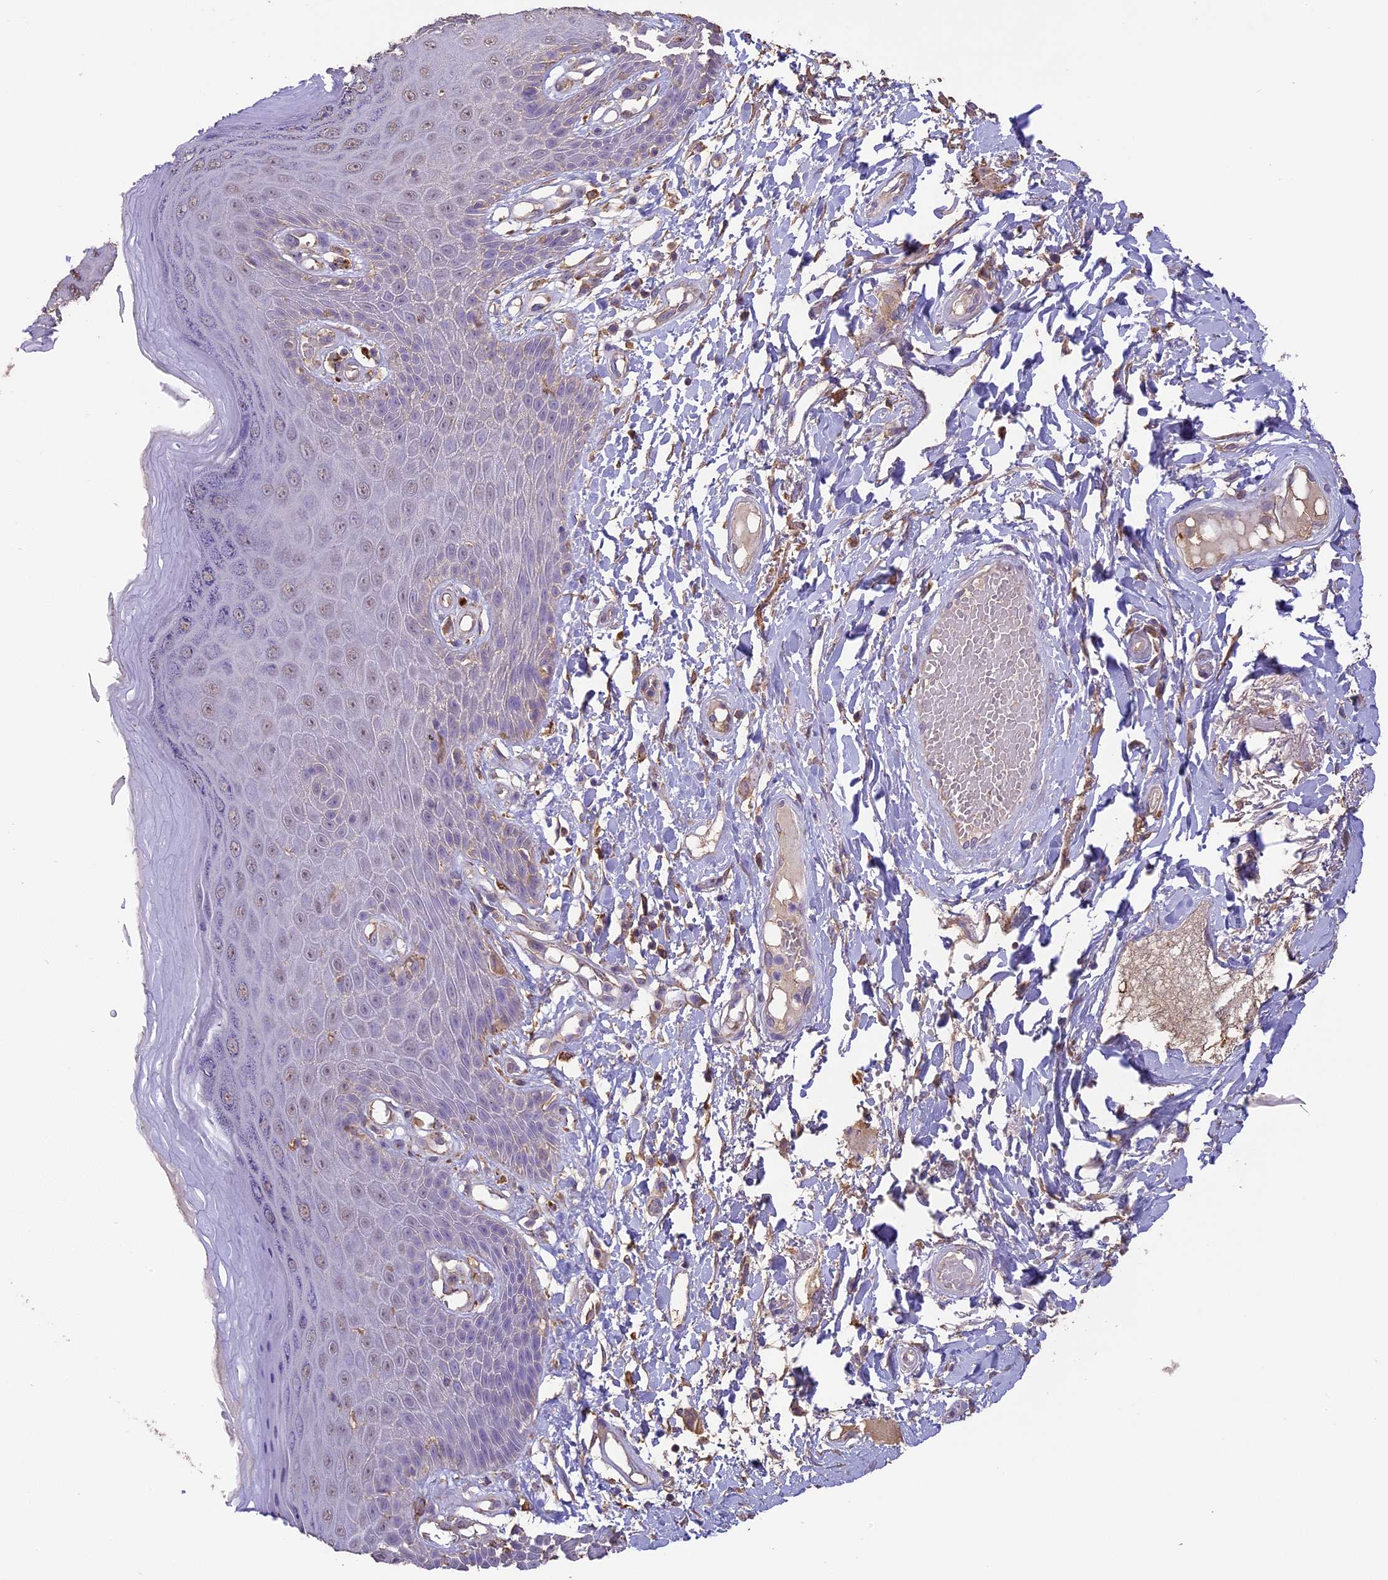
{"staining": {"intensity": "negative", "quantity": "none", "location": "none"}, "tissue": "skin", "cell_type": "Epidermal cells", "image_type": "normal", "snomed": [{"axis": "morphology", "description": "Normal tissue, NOS"}, {"axis": "topography", "description": "Anal"}], "caption": "There is no significant positivity in epidermal cells of skin. Brightfield microscopy of immunohistochemistry stained with DAB (brown) and hematoxylin (blue), captured at high magnification.", "gene": "ARHGAP19", "patient": {"sex": "male", "age": 78}}